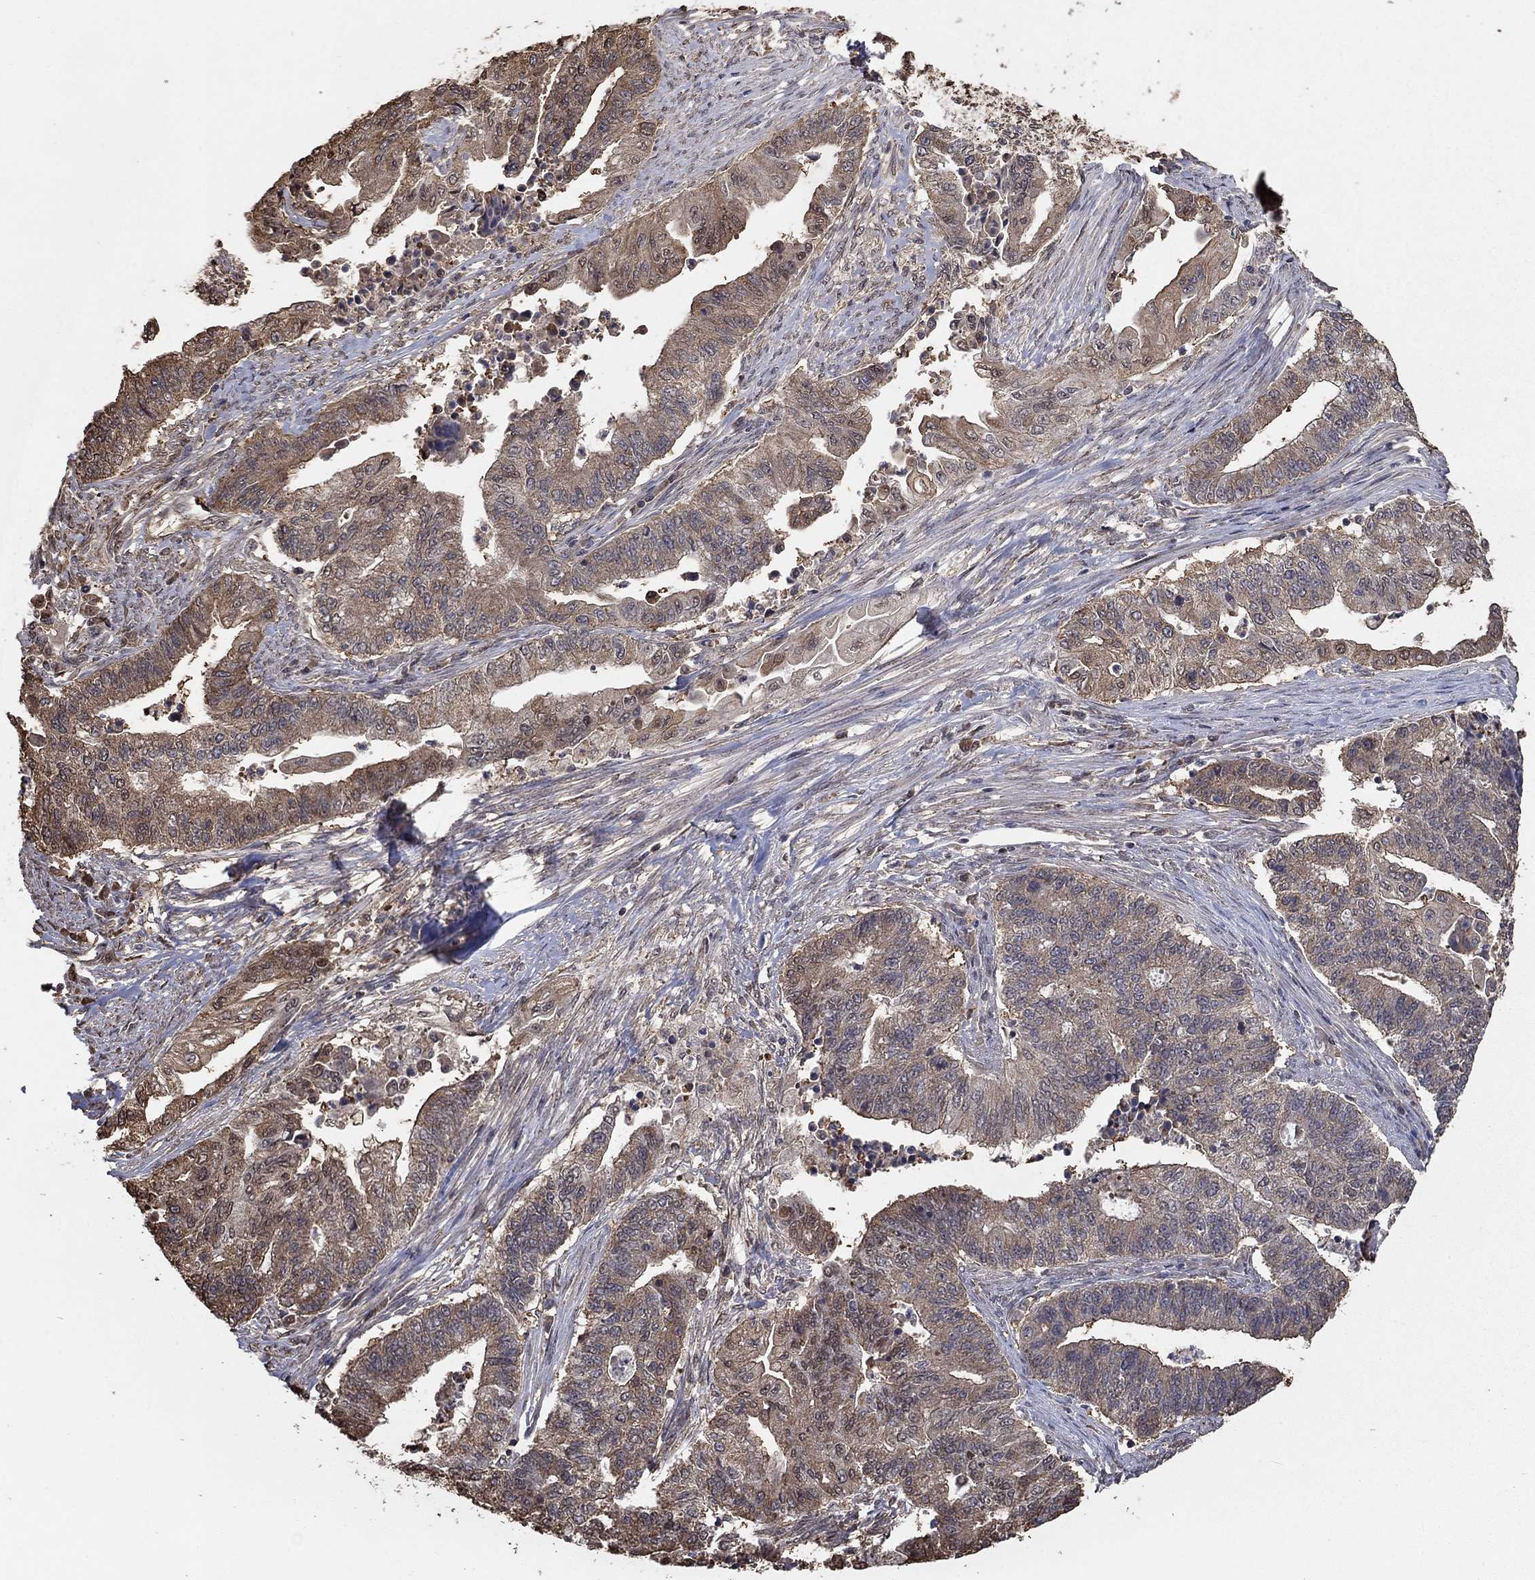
{"staining": {"intensity": "moderate", "quantity": "<25%", "location": "cytoplasmic/membranous"}, "tissue": "endometrial cancer", "cell_type": "Tumor cells", "image_type": "cancer", "snomed": [{"axis": "morphology", "description": "Adenocarcinoma, NOS"}, {"axis": "topography", "description": "Uterus"}, {"axis": "topography", "description": "Endometrium"}], "caption": "Human endometrial cancer stained for a protein (brown) exhibits moderate cytoplasmic/membranous positive expression in approximately <25% of tumor cells.", "gene": "RNF114", "patient": {"sex": "female", "age": 54}}